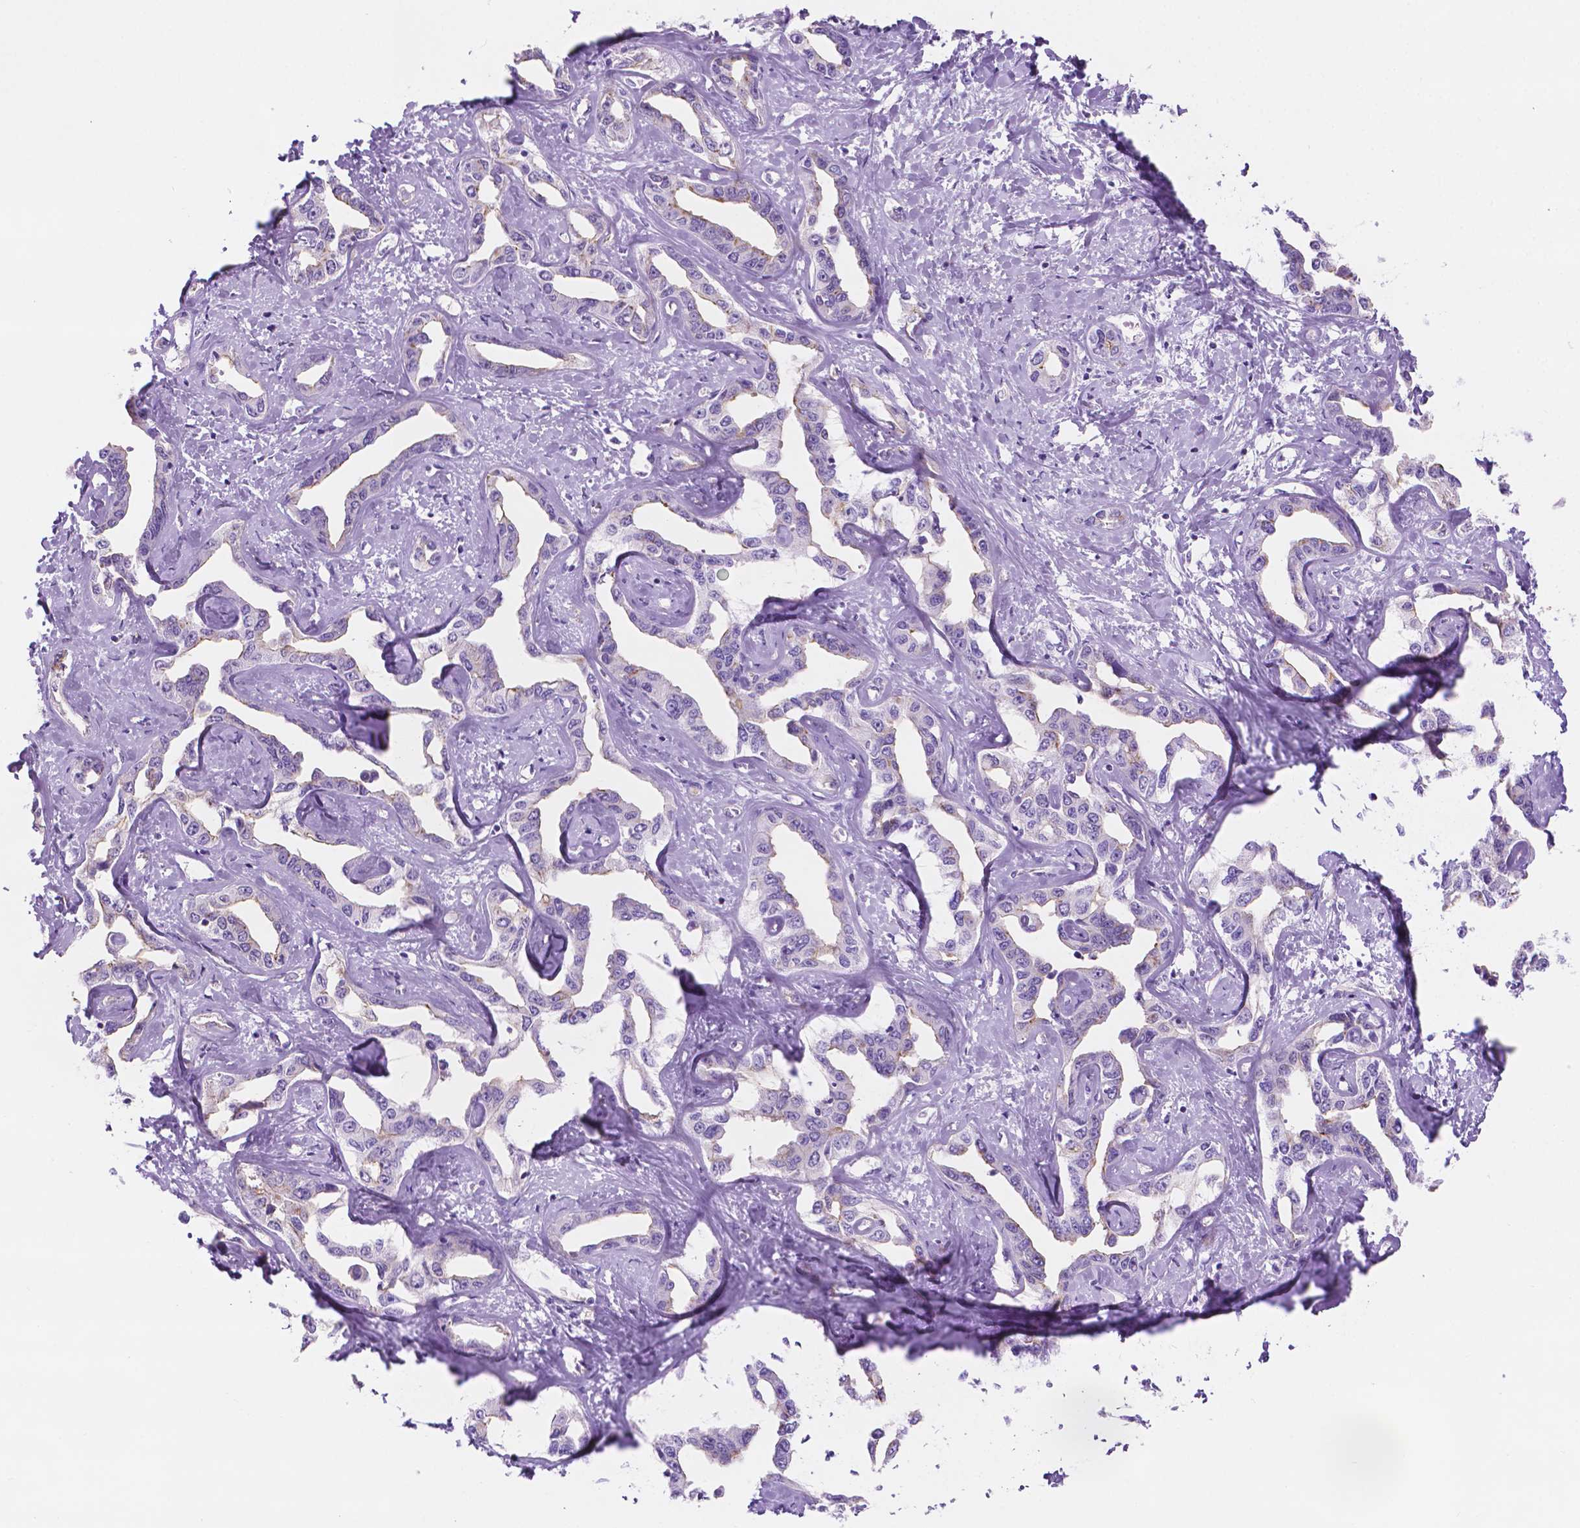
{"staining": {"intensity": "negative", "quantity": "none", "location": "none"}, "tissue": "liver cancer", "cell_type": "Tumor cells", "image_type": "cancer", "snomed": [{"axis": "morphology", "description": "Cholangiocarcinoma"}, {"axis": "topography", "description": "Liver"}], "caption": "This photomicrograph is of liver cancer (cholangiocarcinoma) stained with immunohistochemistry to label a protein in brown with the nuclei are counter-stained blue. There is no expression in tumor cells.", "gene": "EPPK1", "patient": {"sex": "male", "age": 59}}